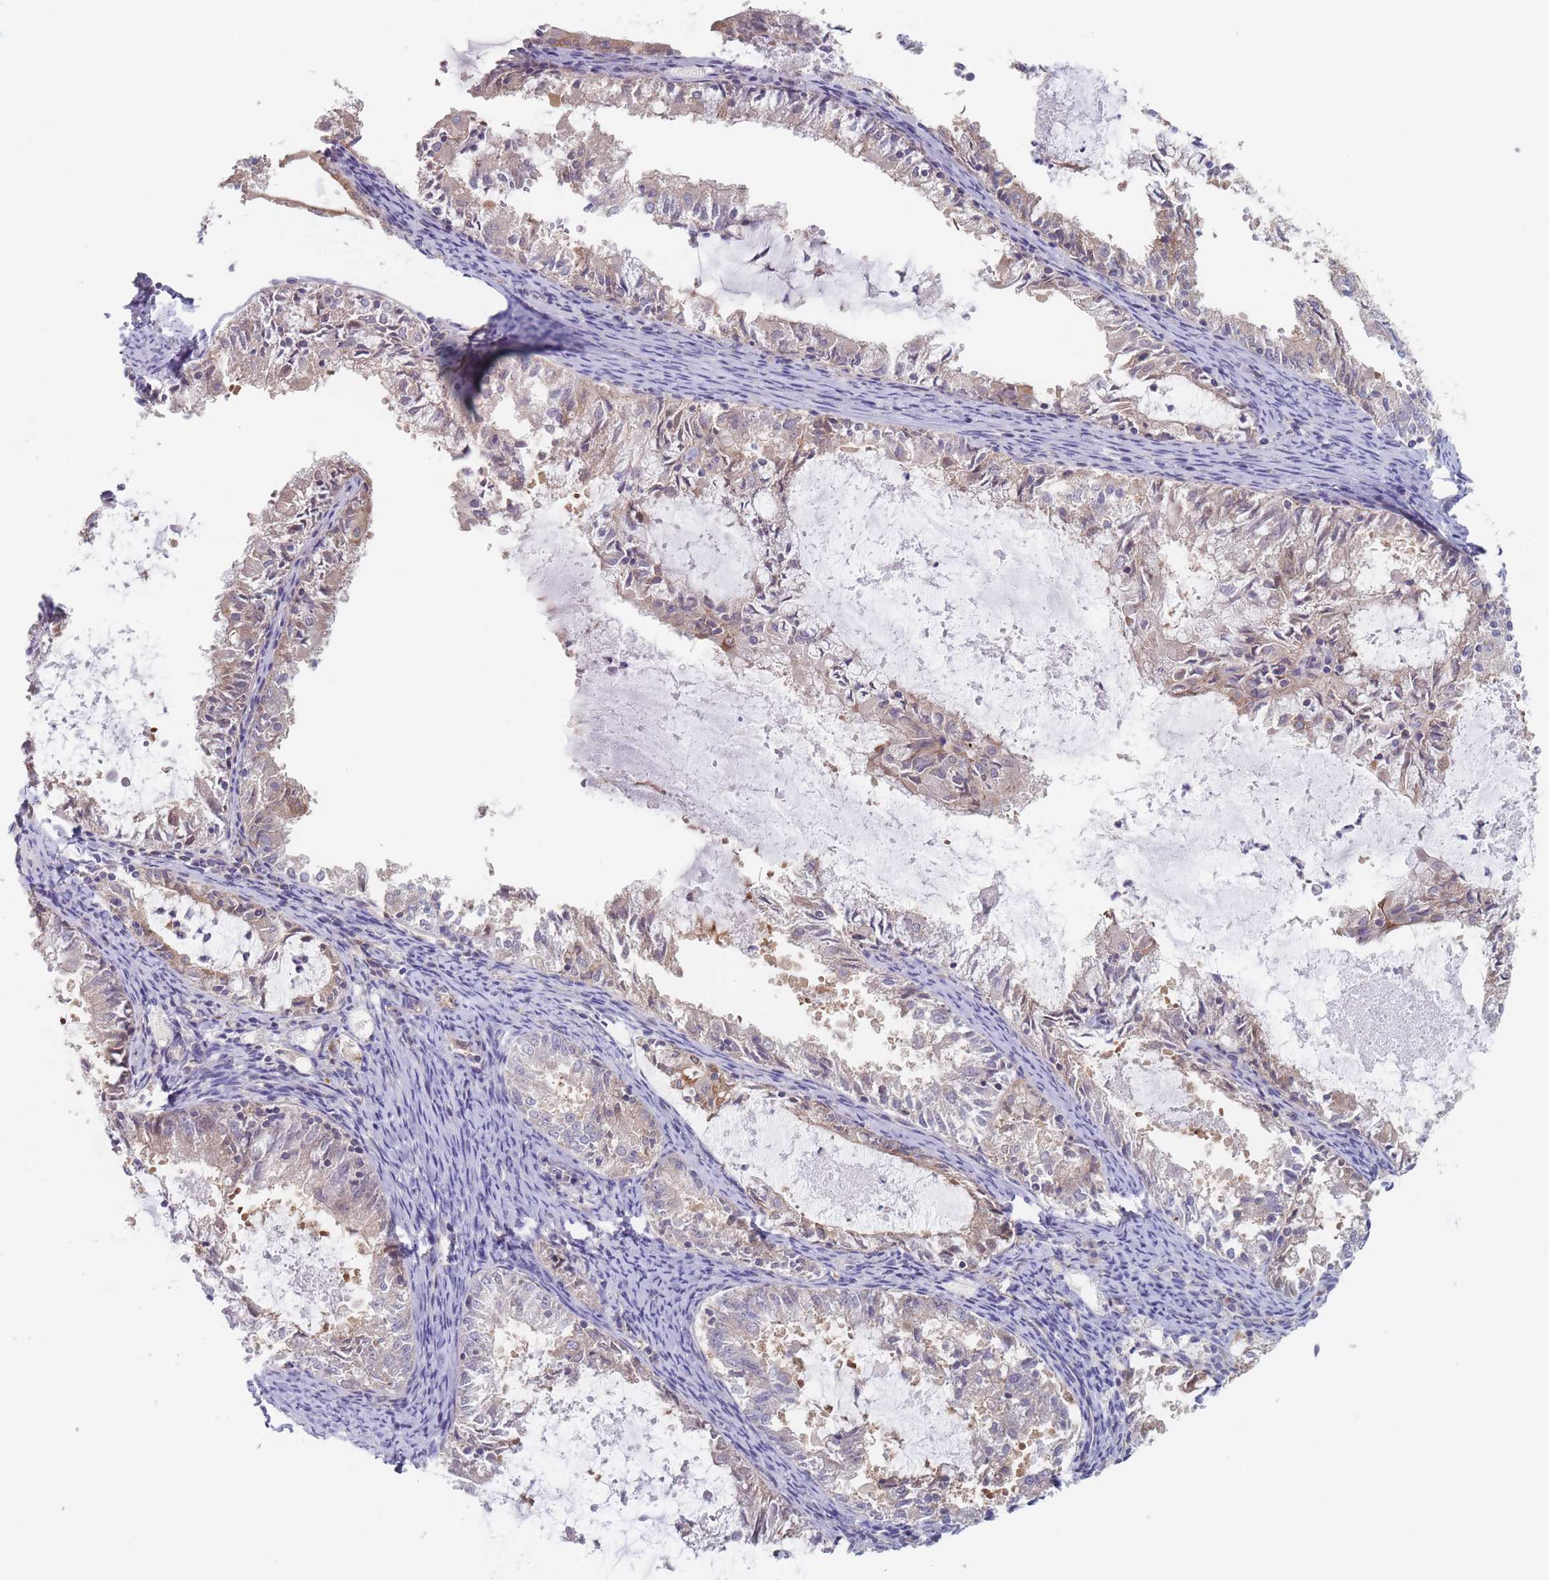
{"staining": {"intensity": "moderate", "quantity": "25%-75%", "location": "cytoplasmic/membranous"}, "tissue": "endometrial cancer", "cell_type": "Tumor cells", "image_type": "cancer", "snomed": [{"axis": "morphology", "description": "Adenocarcinoma, NOS"}, {"axis": "topography", "description": "Endometrium"}], "caption": "Moderate cytoplasmic/membranous expression is identified in about 25%-75% of tumor cells in adenocarcinoma (endometrial).", "gene": "EFCC1", "patient": {"sex": "female", "age": 57}}